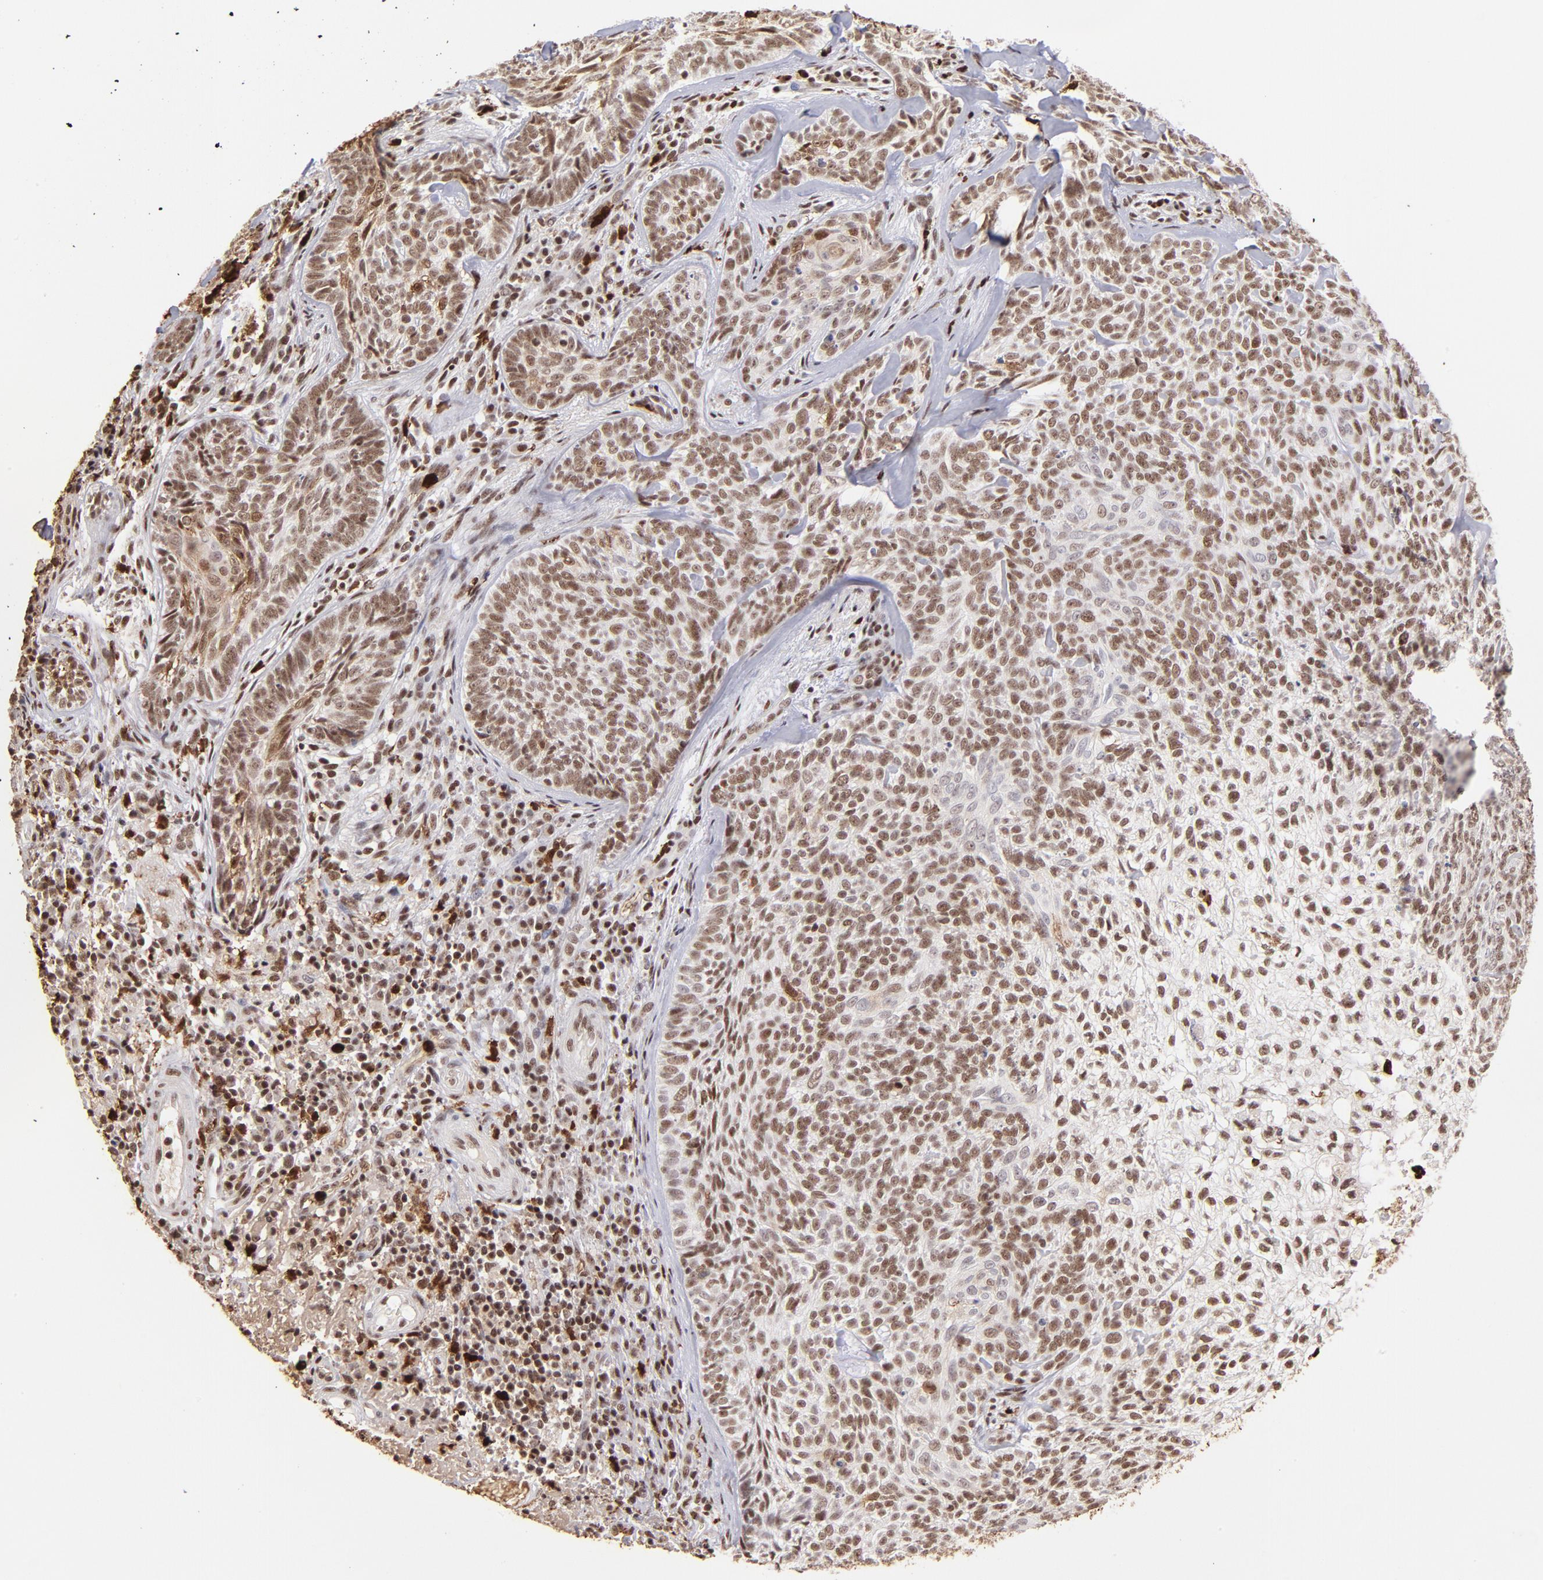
{"staining": {"intensity": "moderate", "quantity": ">75%", "location": "nuclear"}, "tissue": "skin cancer", "cell_type": "Tumor cells", "image_type": "cancer", "snomed": [{"axis": "morphology", "description": "Basal cell carcinoma"}, {"axis": "topography", "description": "Skin"}], "caption": "Immunohistochemical staining of skin cancer (basal cell carcinoma) exhibits medium levels of moderate nuclear staining in approximately >75% of tumor cells. Immunohistochemistry stains the protein in brown and the nuclei are stained blue.", "gene": "ZFX", "patient": {"sex": "male", "age": 72}}